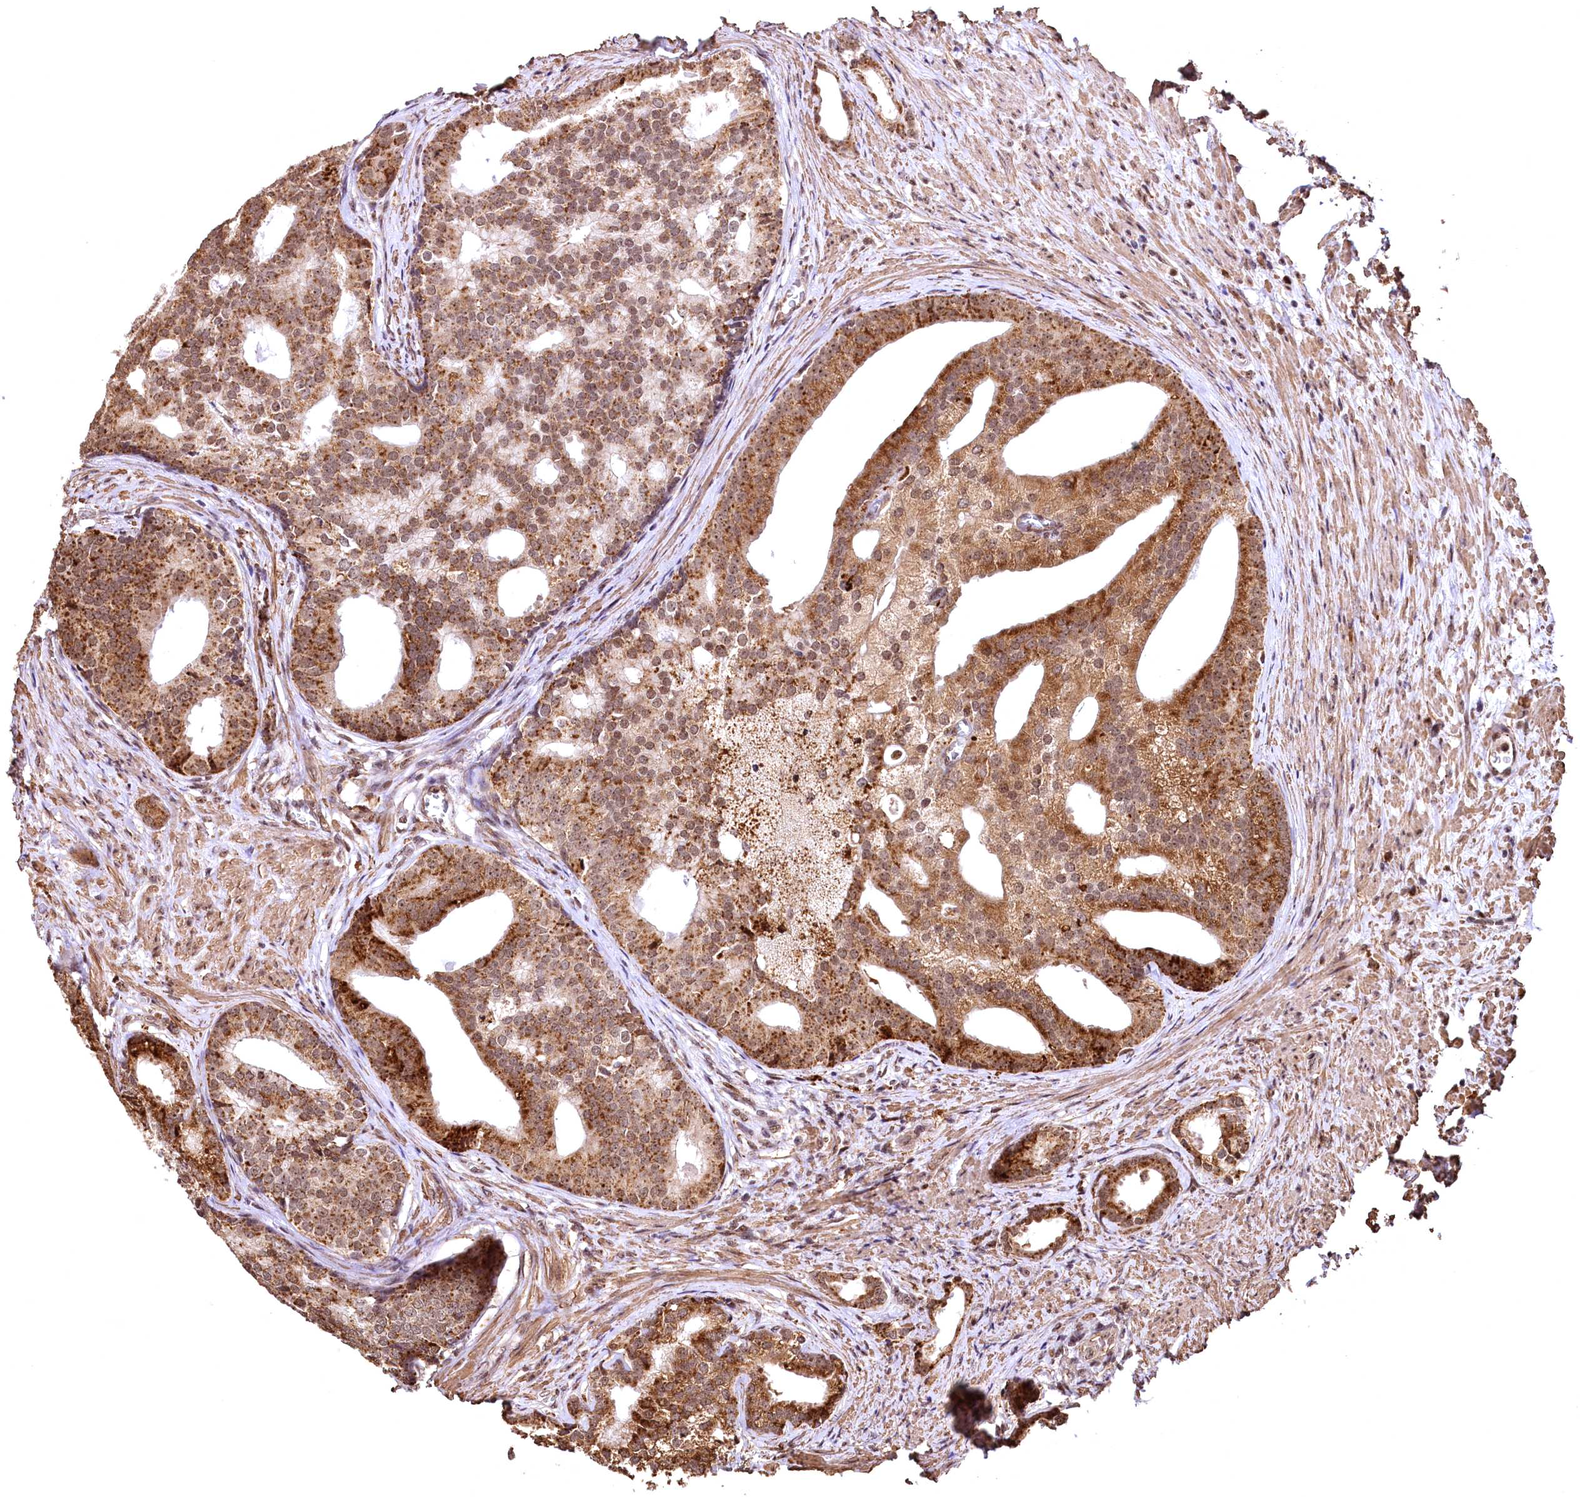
{"staining": {"intensity": "moderate", "quantity": ">75%", "location": "cytoplasmic/membranous,nuclear"}, "tissue": "prostate cancer", "cell_type": "Tumor cells", "image_type": "cancer", "snomed": [{"axis": "morphology", "description": "Adenocarcinoma, Low grade"}, {"axis": "topography", "description": "Prostate"}], "caption": "IHC photomicrograph of prostate cancer stained for a protein (brown), which reveals medium levels of moderate cytoplasmic/membranous and nuclear staining in about >75% of tumor cells.", "gene": "PDS5B", "patient": {"sex": "male", "age": 71}}